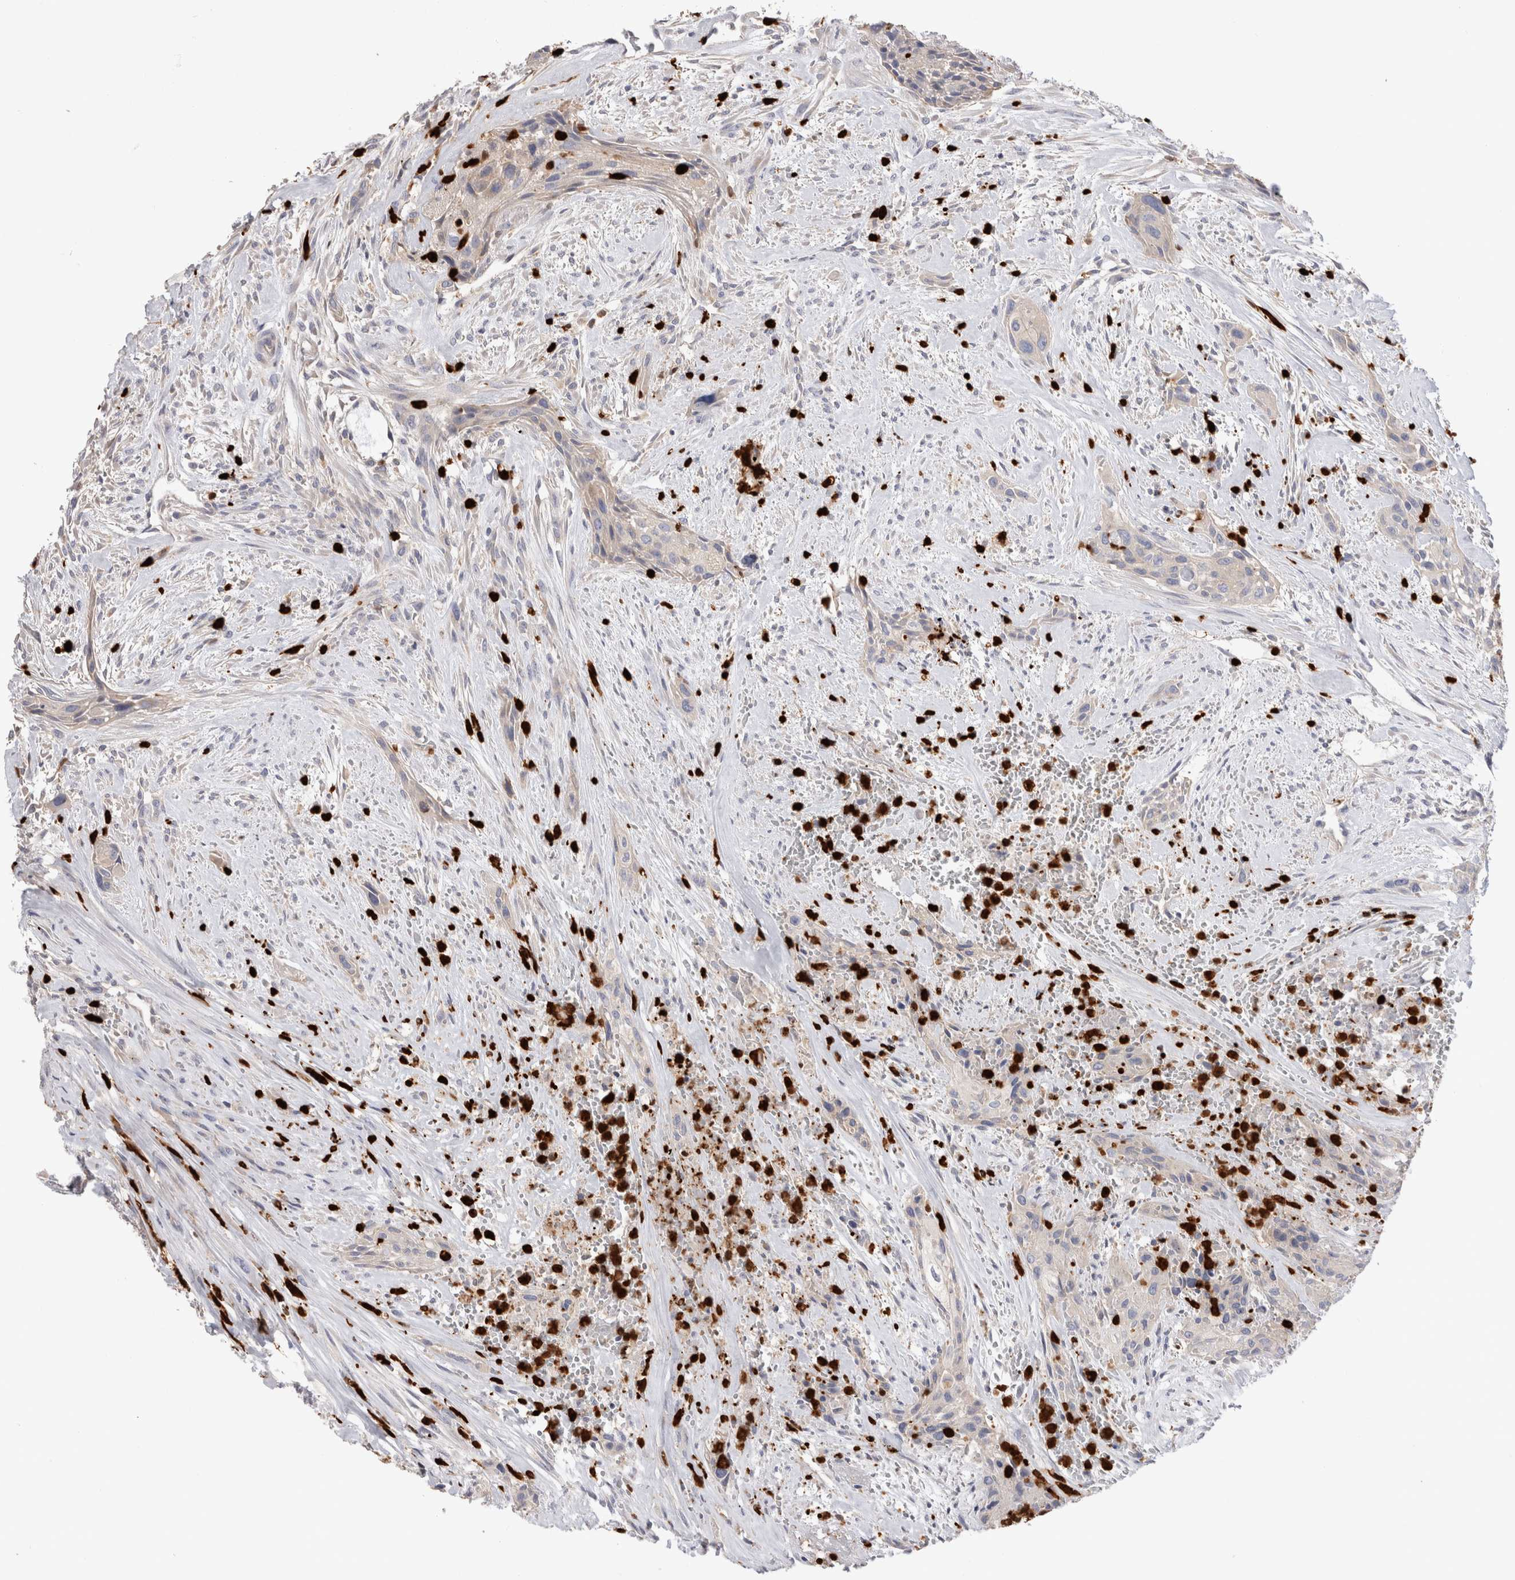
{"staining": {"intensity": "weak", "quantity": ">75%", "location": "cytoplasmic/membranous"}, "tissue": "urothelial cancer", "cell_type": "Tumor cells", "image_type": "cancer", "snomed": [{"axis": "morphology", "description": "Urothelial carcinoma, High grade"}, {"axis": "topography", "description": "Urinary bladder"}], "caption": "A micrograph showing weak cytoplasmic/membranous staining in about >75% of tumor cells in urothelial cancer, as visualized by brown immunohistochemical staining.", "gene": "NXT2", "patient": {"sex": "male", "age": 35}}